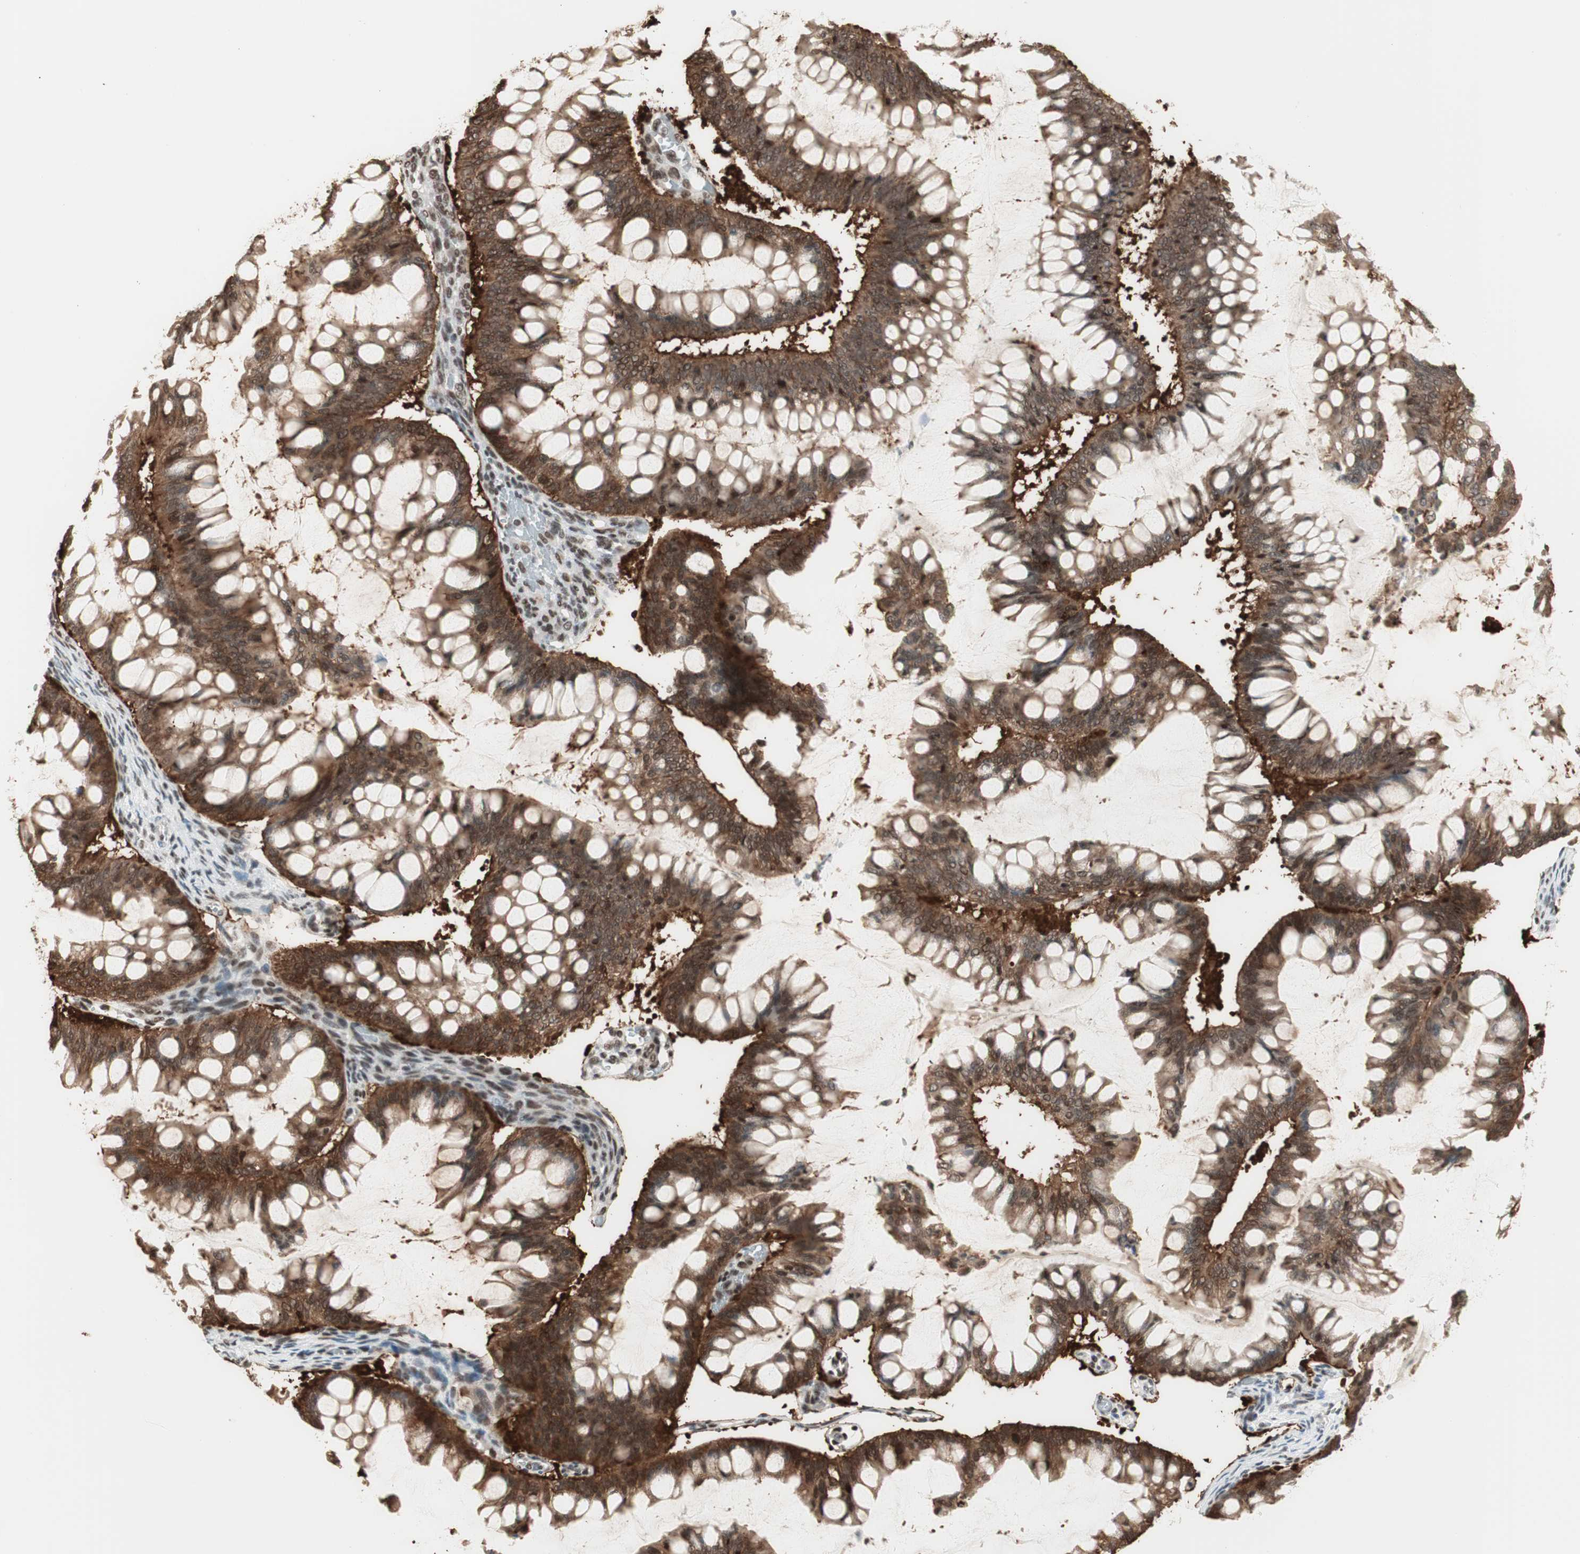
{"staining": {"intensity": "strong", "quantity": ">75%", "location": "cytoplasmic/membranous"}, "tissue": "ovarian cancer", "cell_type": "Tumor cells", "image_type": "cancer", "snomed": [{"axis": "morphology", "description": "Cystadenocarcinoma, mucinous, NOS"}, {"axis": "topography", "description": "Ovary"}], "caption": "This image displays IHC staining of ovarian mucinous cystadenocarcinoma, with high strong cytoplasmic/membranous expression in approximately >75% of tumor cells.", "gene": "SMARCE1", "patient": {"sex": "female", "age": 73}}